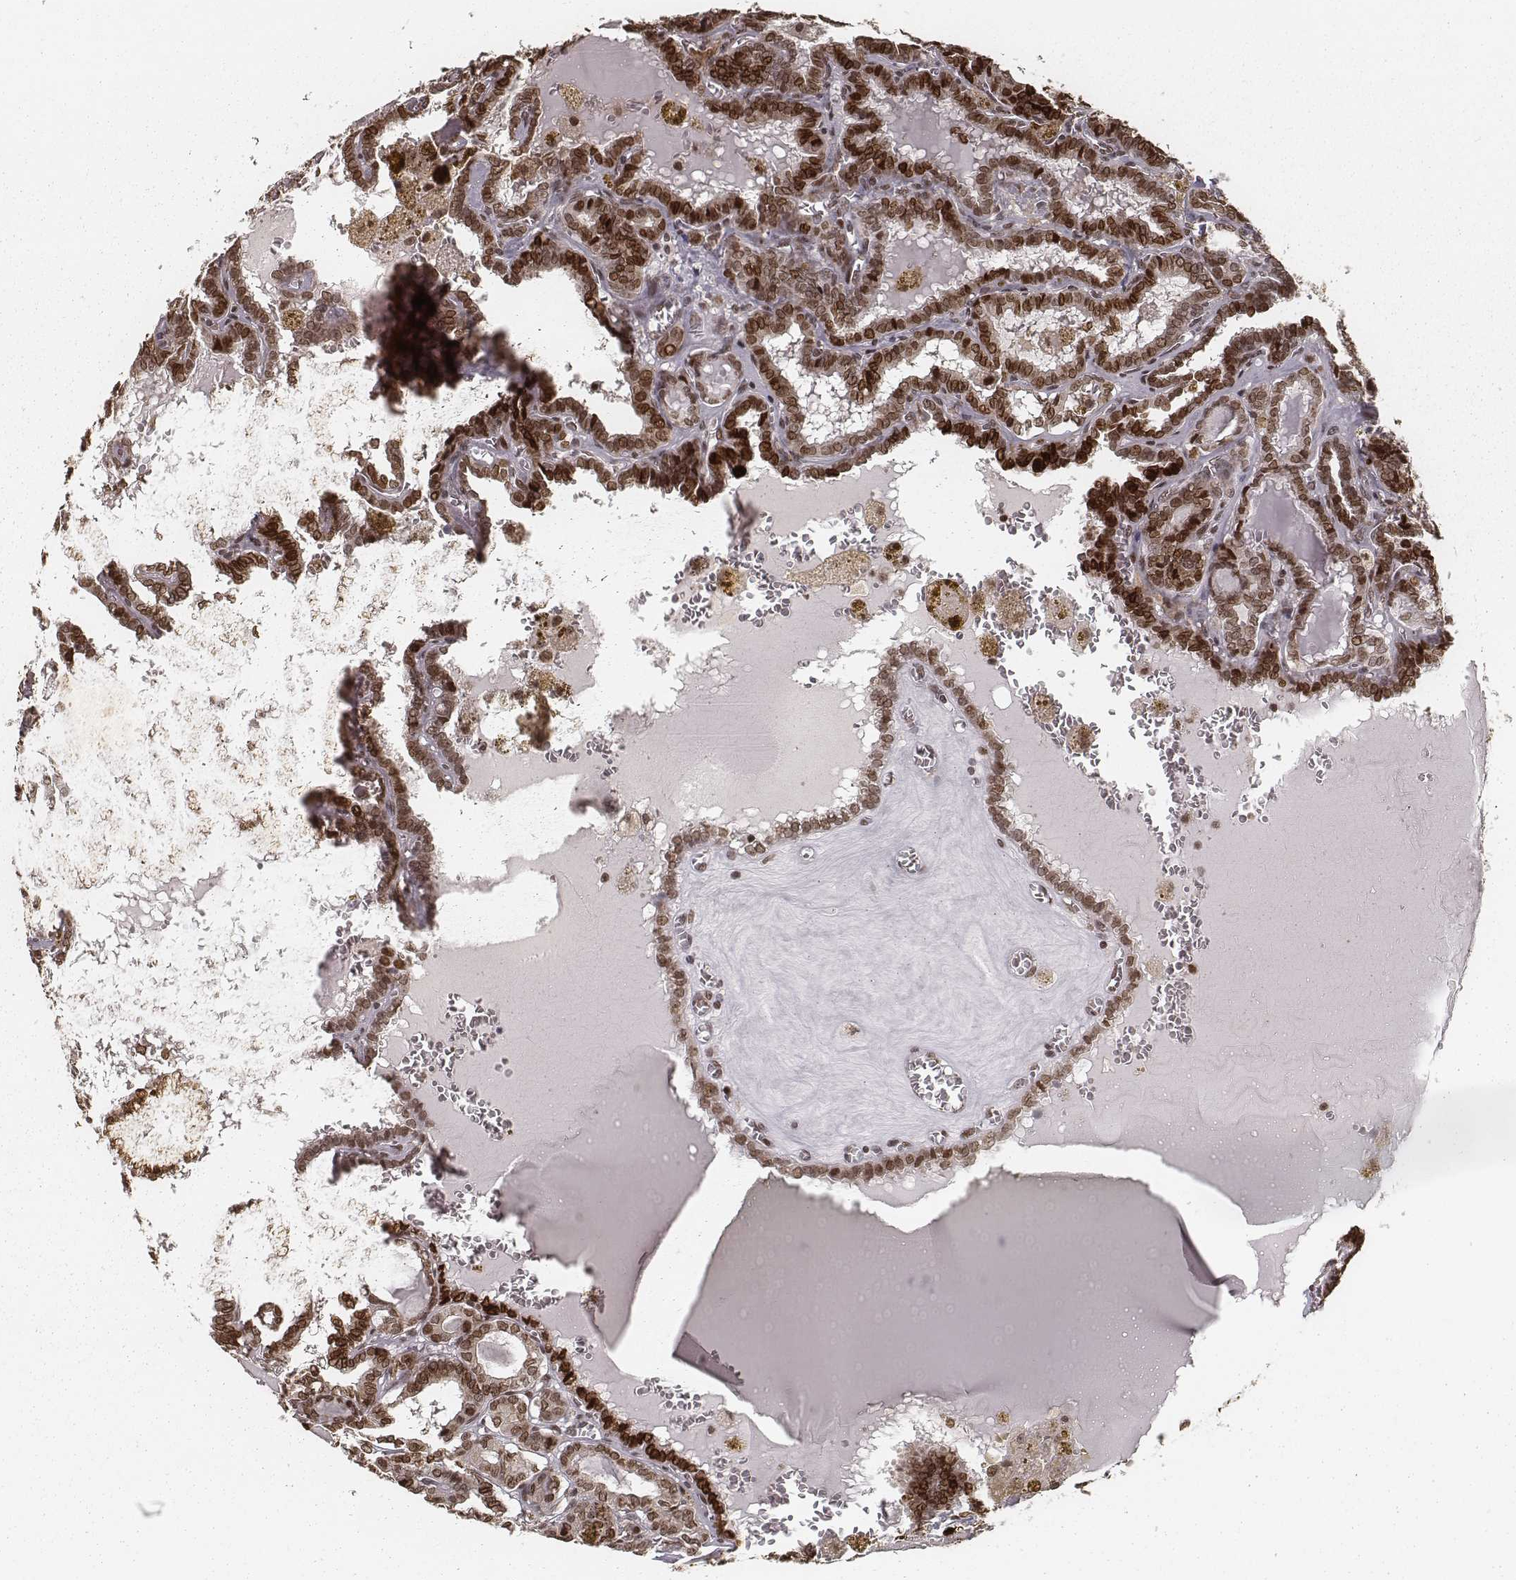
{"staining": {"intensity": "strong", "quantity": ">75%", "location": "nuclear"}, "tissue": "thyroid cancer", "cell_type": "Tumor cells", "image_type": "cancer", "snomed": [{"axis": "morphology", "description": "Papillary adenocarcinoma, NOS"}, {"axis": "topography", "description": "Thyroid gland"}], "caption": "Protein staining reveals strong nuclear staining in approximately >75% of tumor cells in thyroid cancer.", "gene": "HMGA2", "patient": {"sex": "female", "age": 39}}